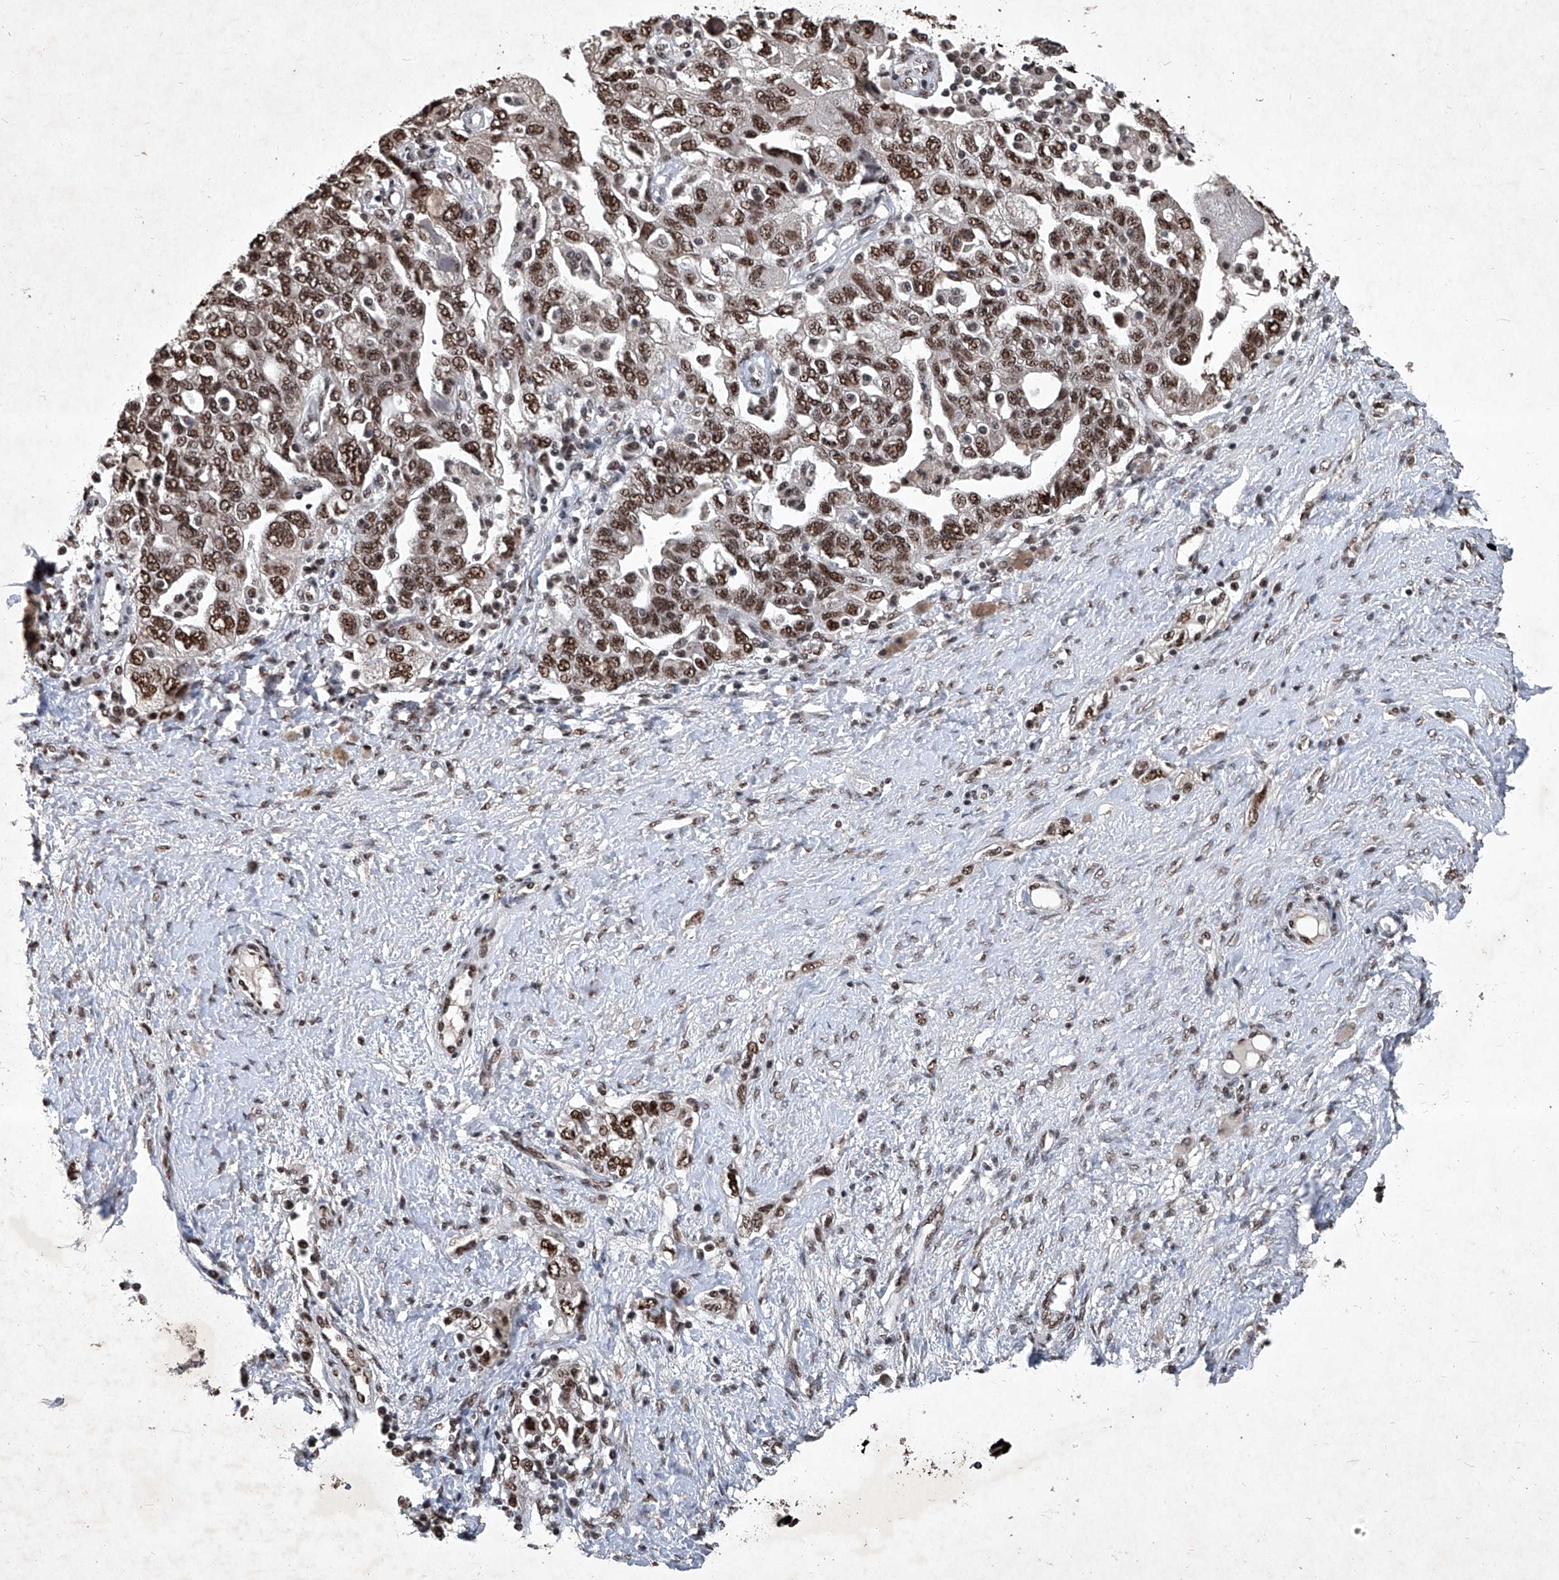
{"staining": {"intensity": "moderate", "quantity": ">75%", "location": "nuclear"}, "tissue": "ovarian cancer", "cell_type": "Tumor cells", "image_type": "cancer", "snomed": [{"axis": "morphology", "description": "Carcinoma, NOS"}, {"axis": "morphology", "description": "Cystadenocarcinoma, serous, NOS"}, {"axis": "topography", "description": "Ovary"}], "caption": "IHC (DAB (3,3'-diaminobenzidine)) staining of carcinoma (ovarian) demonstrates moderate nuclear protein expression in about >75% of tumor cells.", "gene": "DDX39B", "patient": {"sex": "female", "age": 69}}